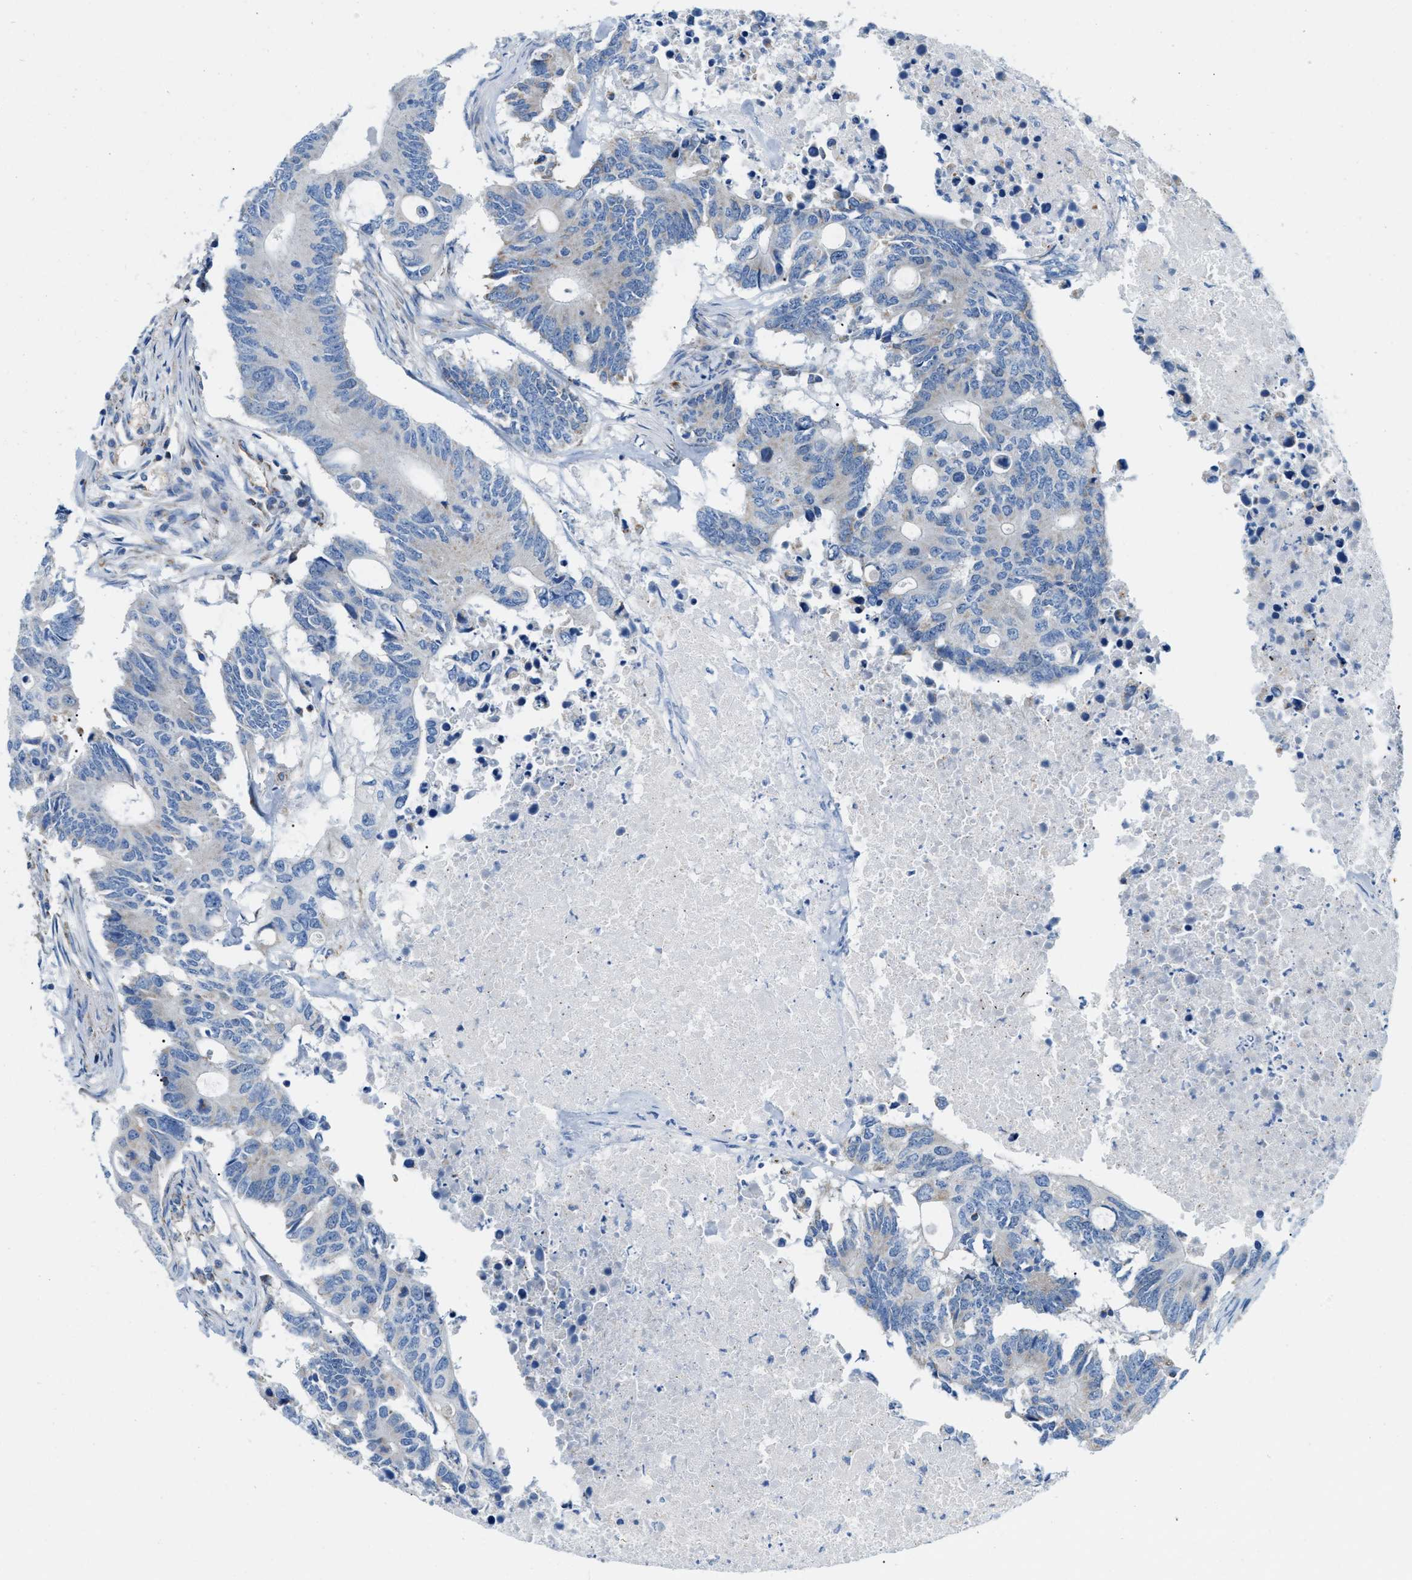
{"staining": {"intensity": "moderate", "quantity": "<25%", "location": "cytoplasmic/membranous"}, "tissue": "colorectal cancer", "cell_type": "Tumor cells", "image_type": "cancer", "snomed": [{"axis": "morphology", "description": "Adenocarcinoma, NOS"}, {"axis": "topography", "description": "Colon"}], "caption": "Immunohistochemistry (IHC) (DAB (3,3'-diaminobenzidine)) staining of colorectal cancer (adenocarcinoma) displays moderate cytoplasmic/membranous protein staining in about <25% of tumor cells.", "gene": "JADE1", "patient": {"sex": "male", "age": 71}}